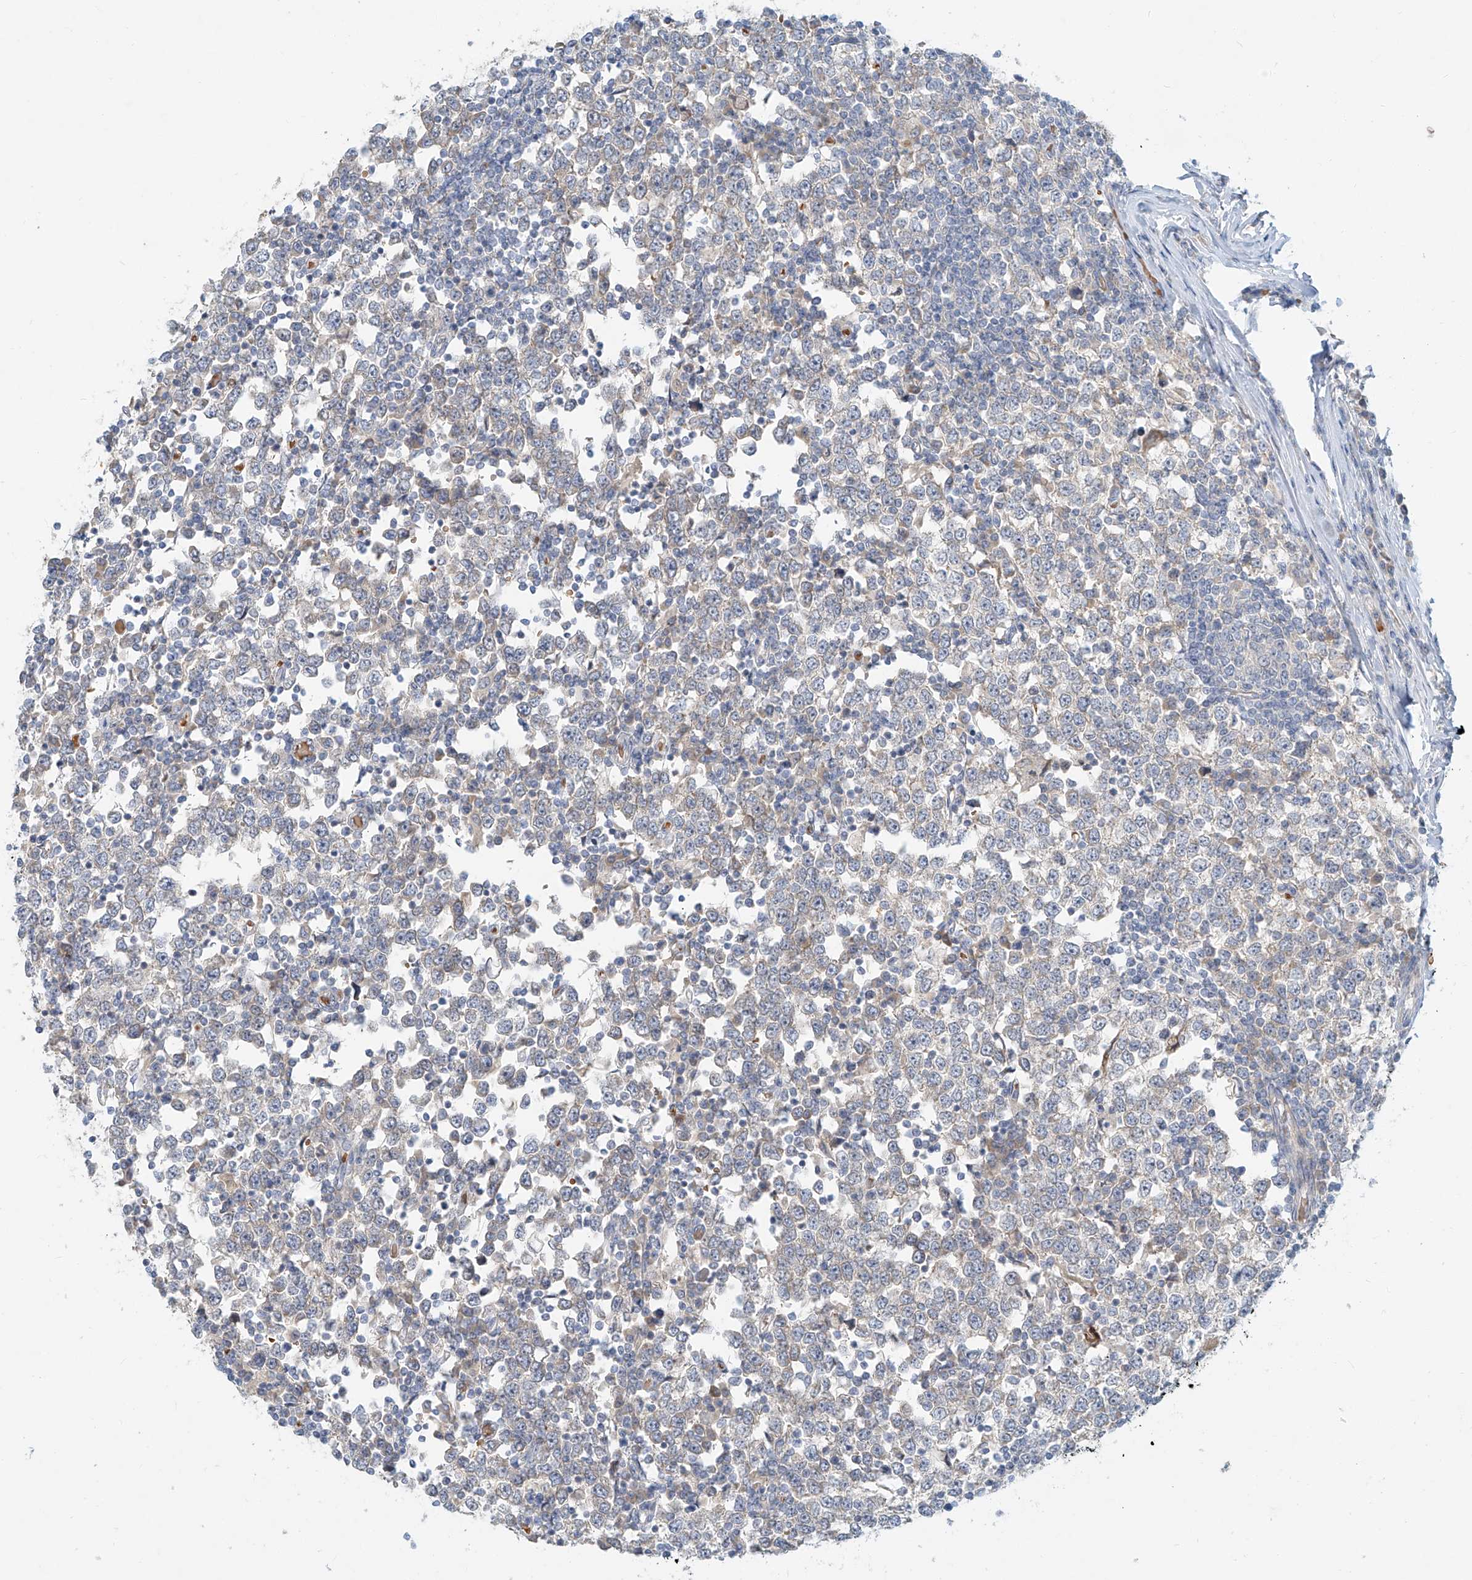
{"staining": {"intensity": "weak", "quantity": "<25%", "location": "cytoplasmic/membranous"}, "tissue": "testis cancer", "cell_type": "Tumor cells", "image_type": "cancer", "snomed": [{"axis": "morphology", "description": "Seminoma, NOS"}, {"axis": "topography", "description": "Testis"}], "caption": "This is a histopathology image of IHC staining of seminoma (testis), which shows no staining in tumor cells.", "gene": "SYTL3", "patient": {"sex": "male", "age": 65}}